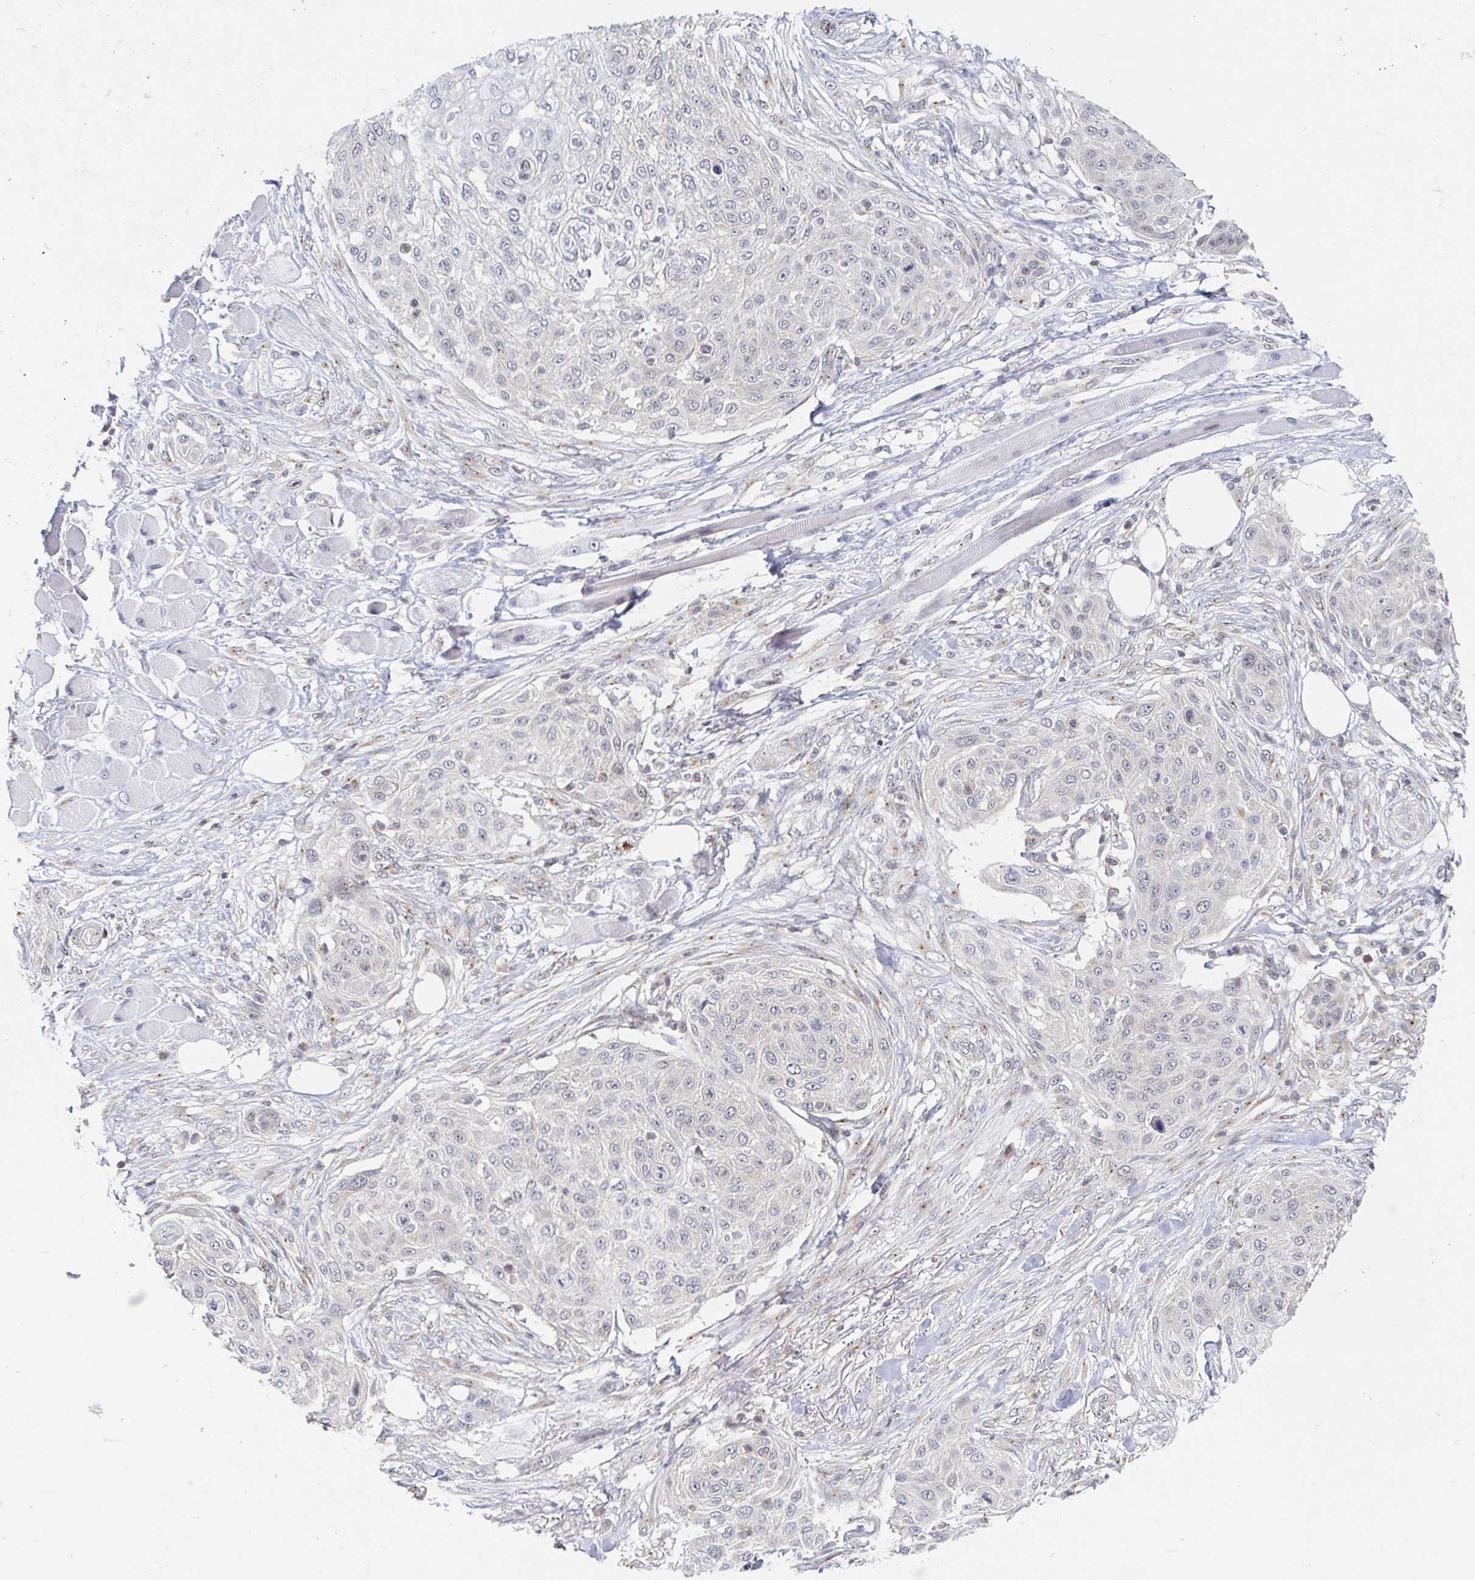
{"staining": {"intensity": "negative", "quantity": "none", "location": "none"}, "tissue": "skin cancer", "cell_type": "Tumor cells", "image_type": "cancer", "snomed": [{"axis": "morphology", "description": "Squamous cell carcinoma, NOS"}, {"axis": "topography", "description": "Skin"}], "caption": "The micrograph exhibits no staining of tumor cells in skin cancer (squamous cell carcinoma). The staining is performed using DAB (3,3'-diaminobenzidine) brown chromogen with nuclei counter-stained in using hematoxylin.", "gene": "CHD2", "patient": {"sex": "female", "age": 87}}